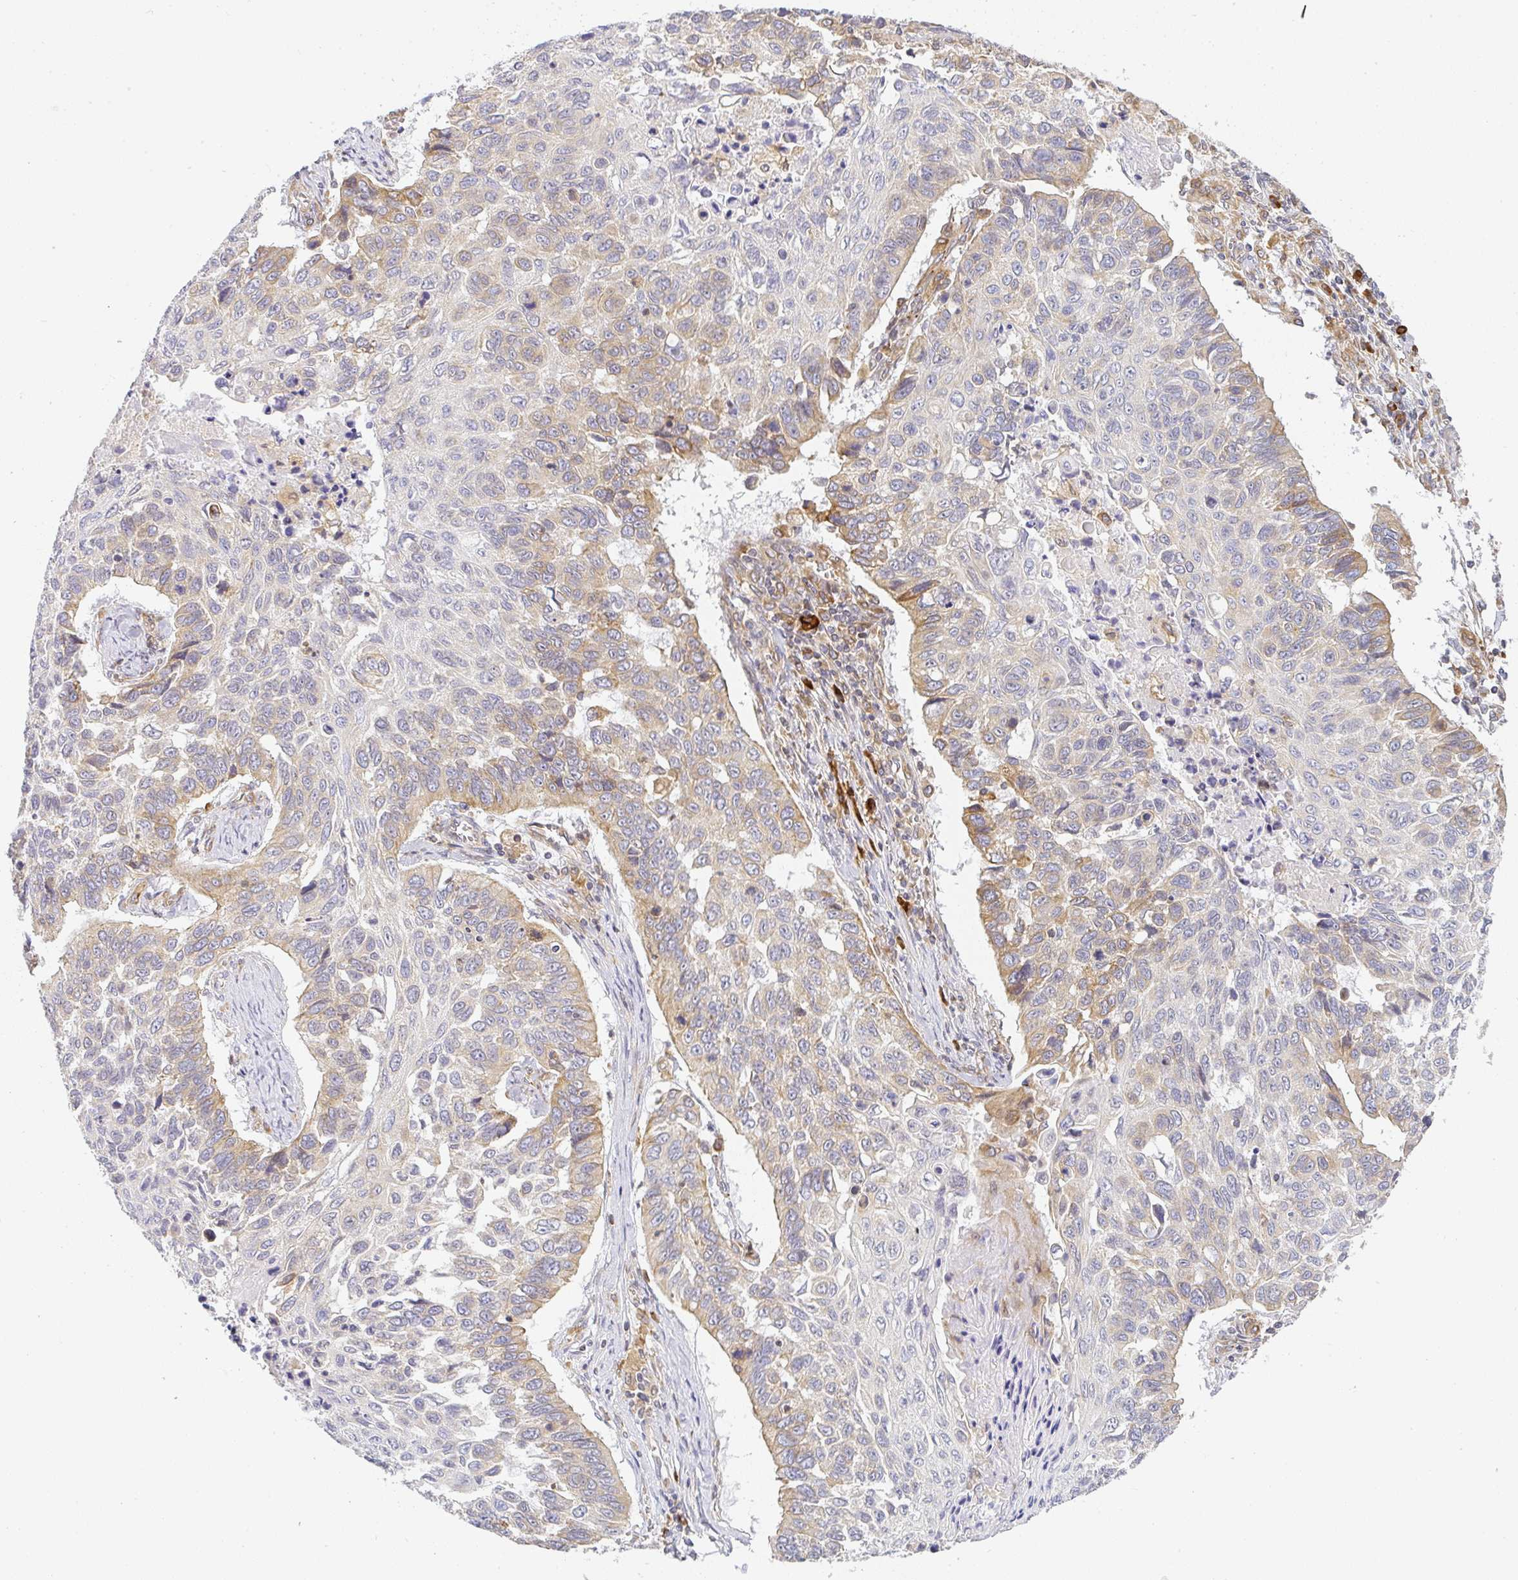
{"staining": {"intensity": "moderate", "quantity": "25%-75%", "location": "cytoplasmic/membranous"}, "tissue": "lung cancer", "cell_type": "Tumor cells", "image_type": "cancer", "snomed": [{"axis": "morphology", "description": "Squamous cell carcinoma, NOS"}, {"axis": "topography", "description": "Lung"}], "caption": "Tumor cells demonstrate medium levels of moderate cytoplasmic/membranous staining in approximately 25%-75% of cells in lung cancer.", "gene": "DERL2", "patient": {"sex": "male", "age": 62}}